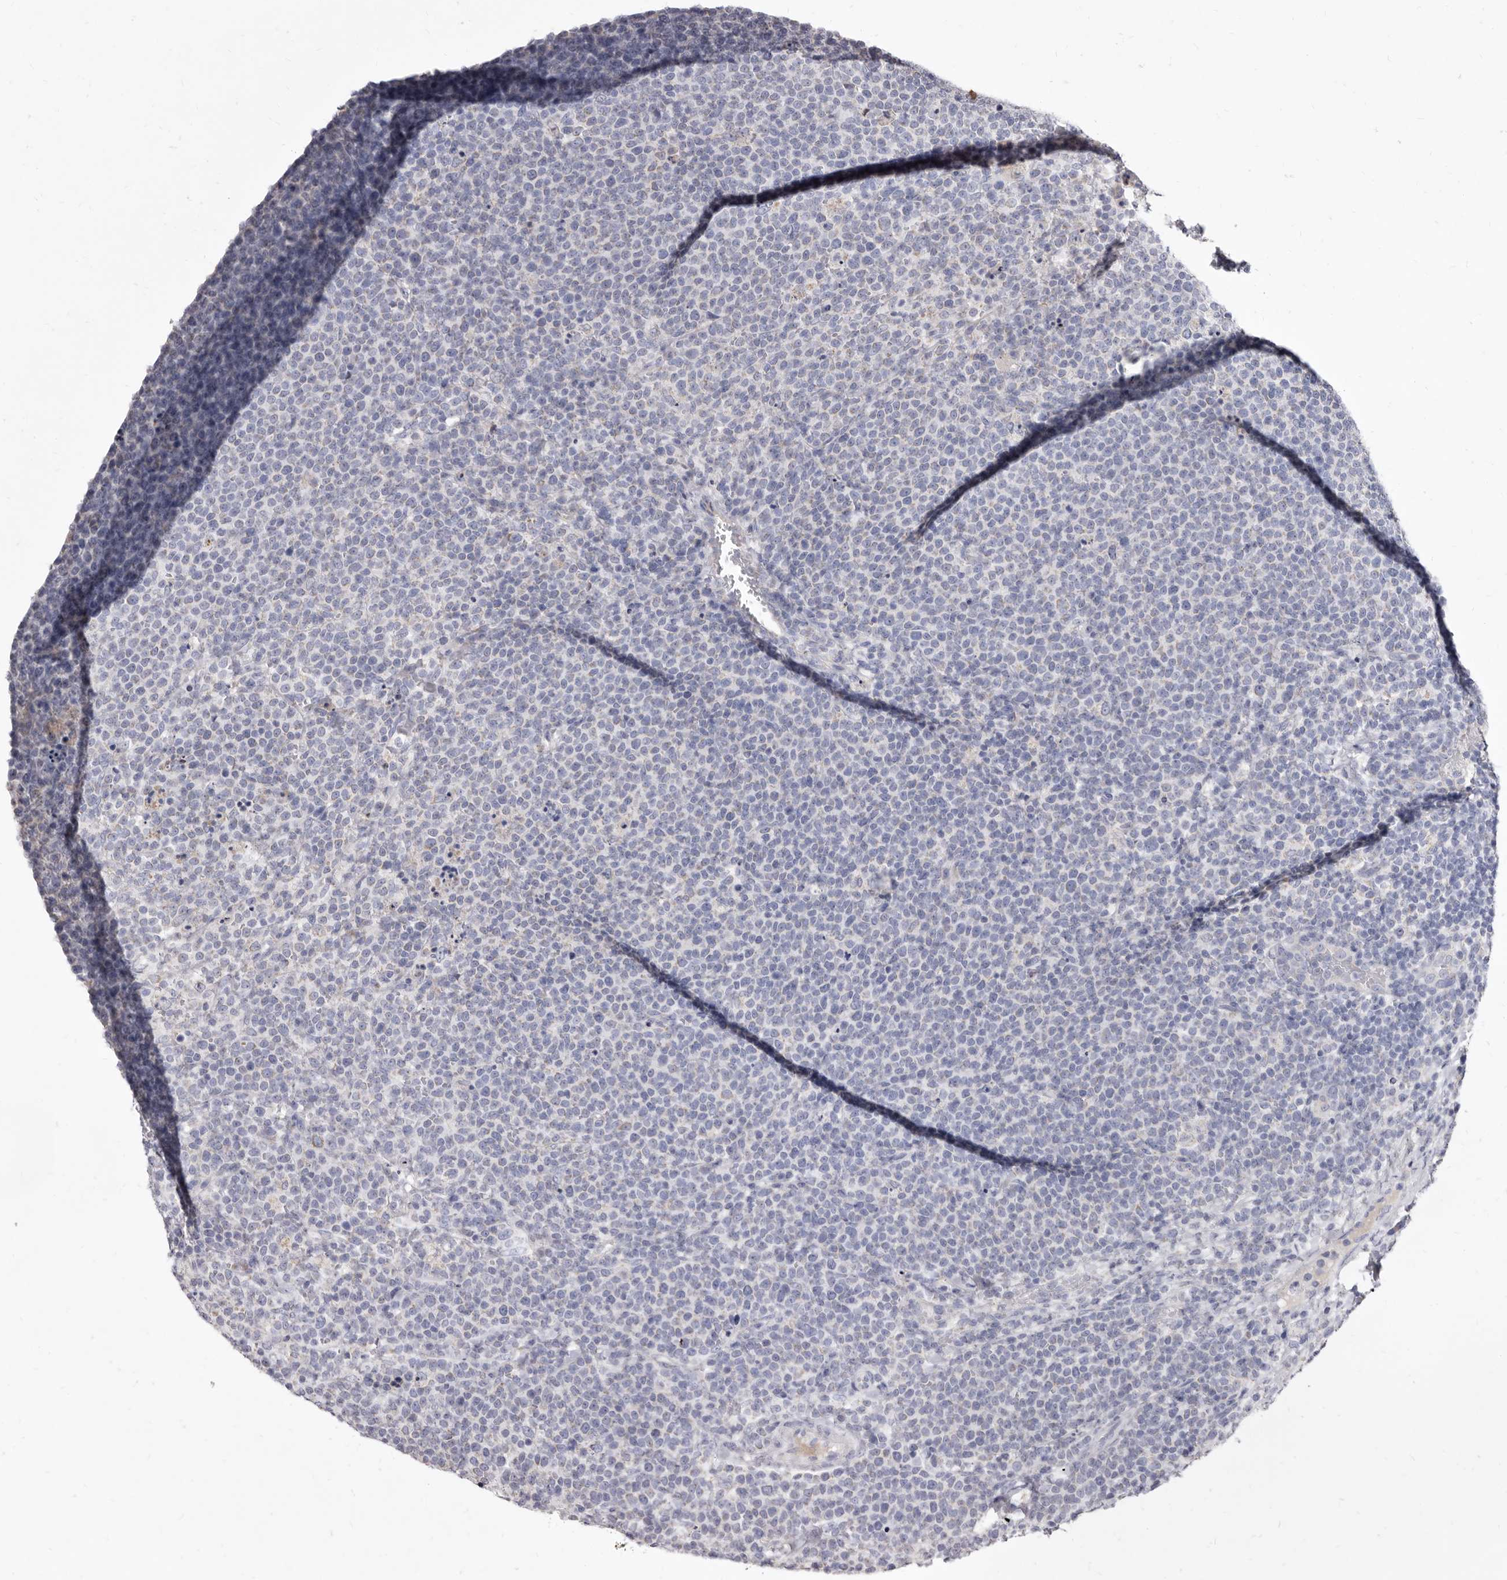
{"staining": {"intensity": "negative", "quantity": "none", "location": "none"}, "tissue": "lymphoma", "cell_type": "Tumor cells", "image_type": "cancer", "snomed": [{"axis": "morphology", "description": "Malignant lymphoma, non-Hodgkin's type, High grade"}, {"axis": "topography", "description": "Lymph node"}], "caption": "An IHC histopathology image of high-grade malignant lymphoma, non-Hodgkin's type is shown. There is no staining in tumor cells of high-grade malignant lymphoma, non-Hodgkin's type. (DAB immunohistochemistry, high magnification).", "gene": "CYP2E1", "patient": {"sex": "male", "age": 61}}